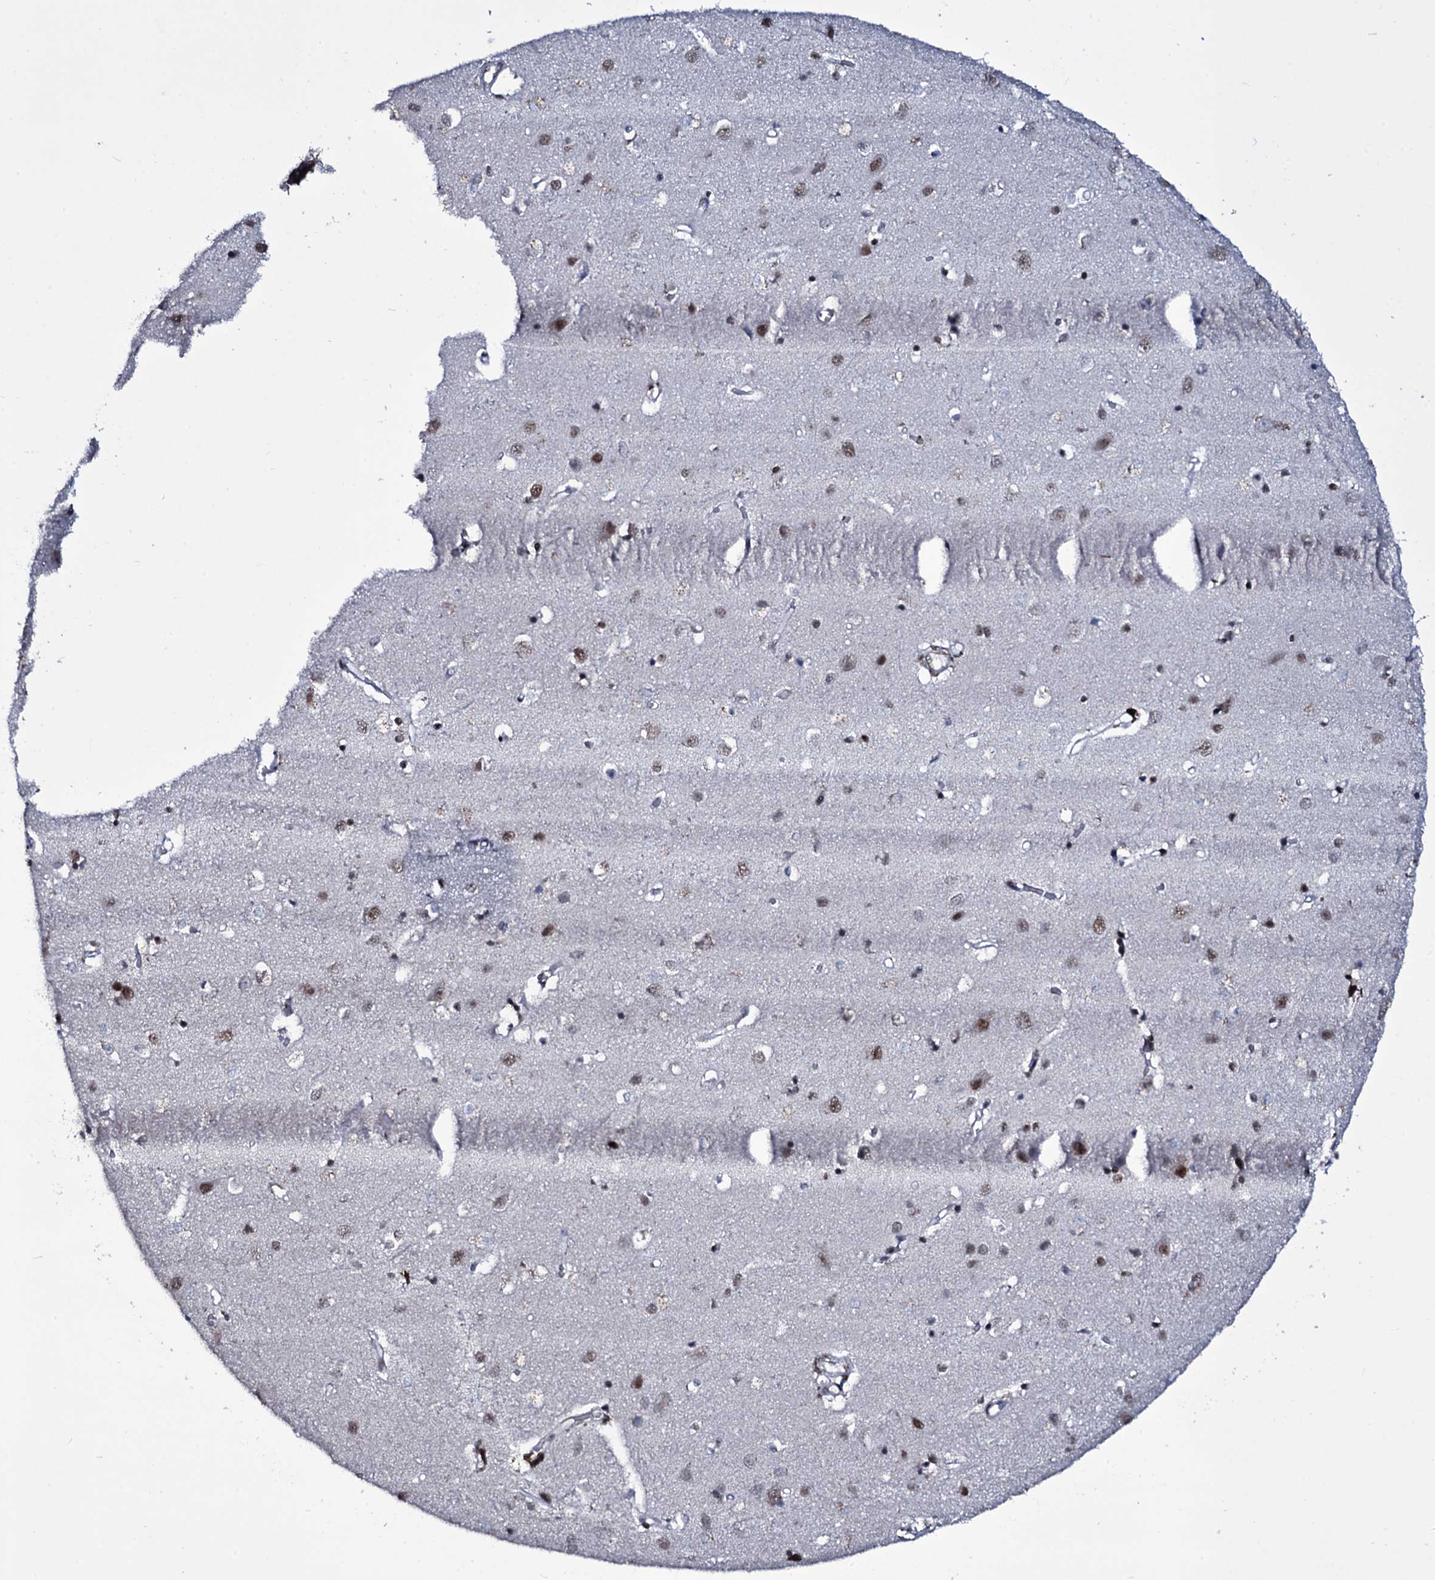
{"staining": {"intensity": "moderate", "quantity": ">75%", "location": "nuclear"}, "tissue": "cerebral cortex", "cell_type": "Endothelial cells", "image_type": "normal", "snomed": [{"axis": "morphology", "description": "Normal tissue, NOS"}, {"axis": "topography", "description": "Cerebral cortex"}], "caption": "Cerebral cortex stained for a protein demonstrates moderate nuclear positivity in endothelial cells. (DAB = brown stain, brightfield microscopy at high magnification).", "gene": "ZMIZ2", "patient": {"sex": "female", "age": 64}}